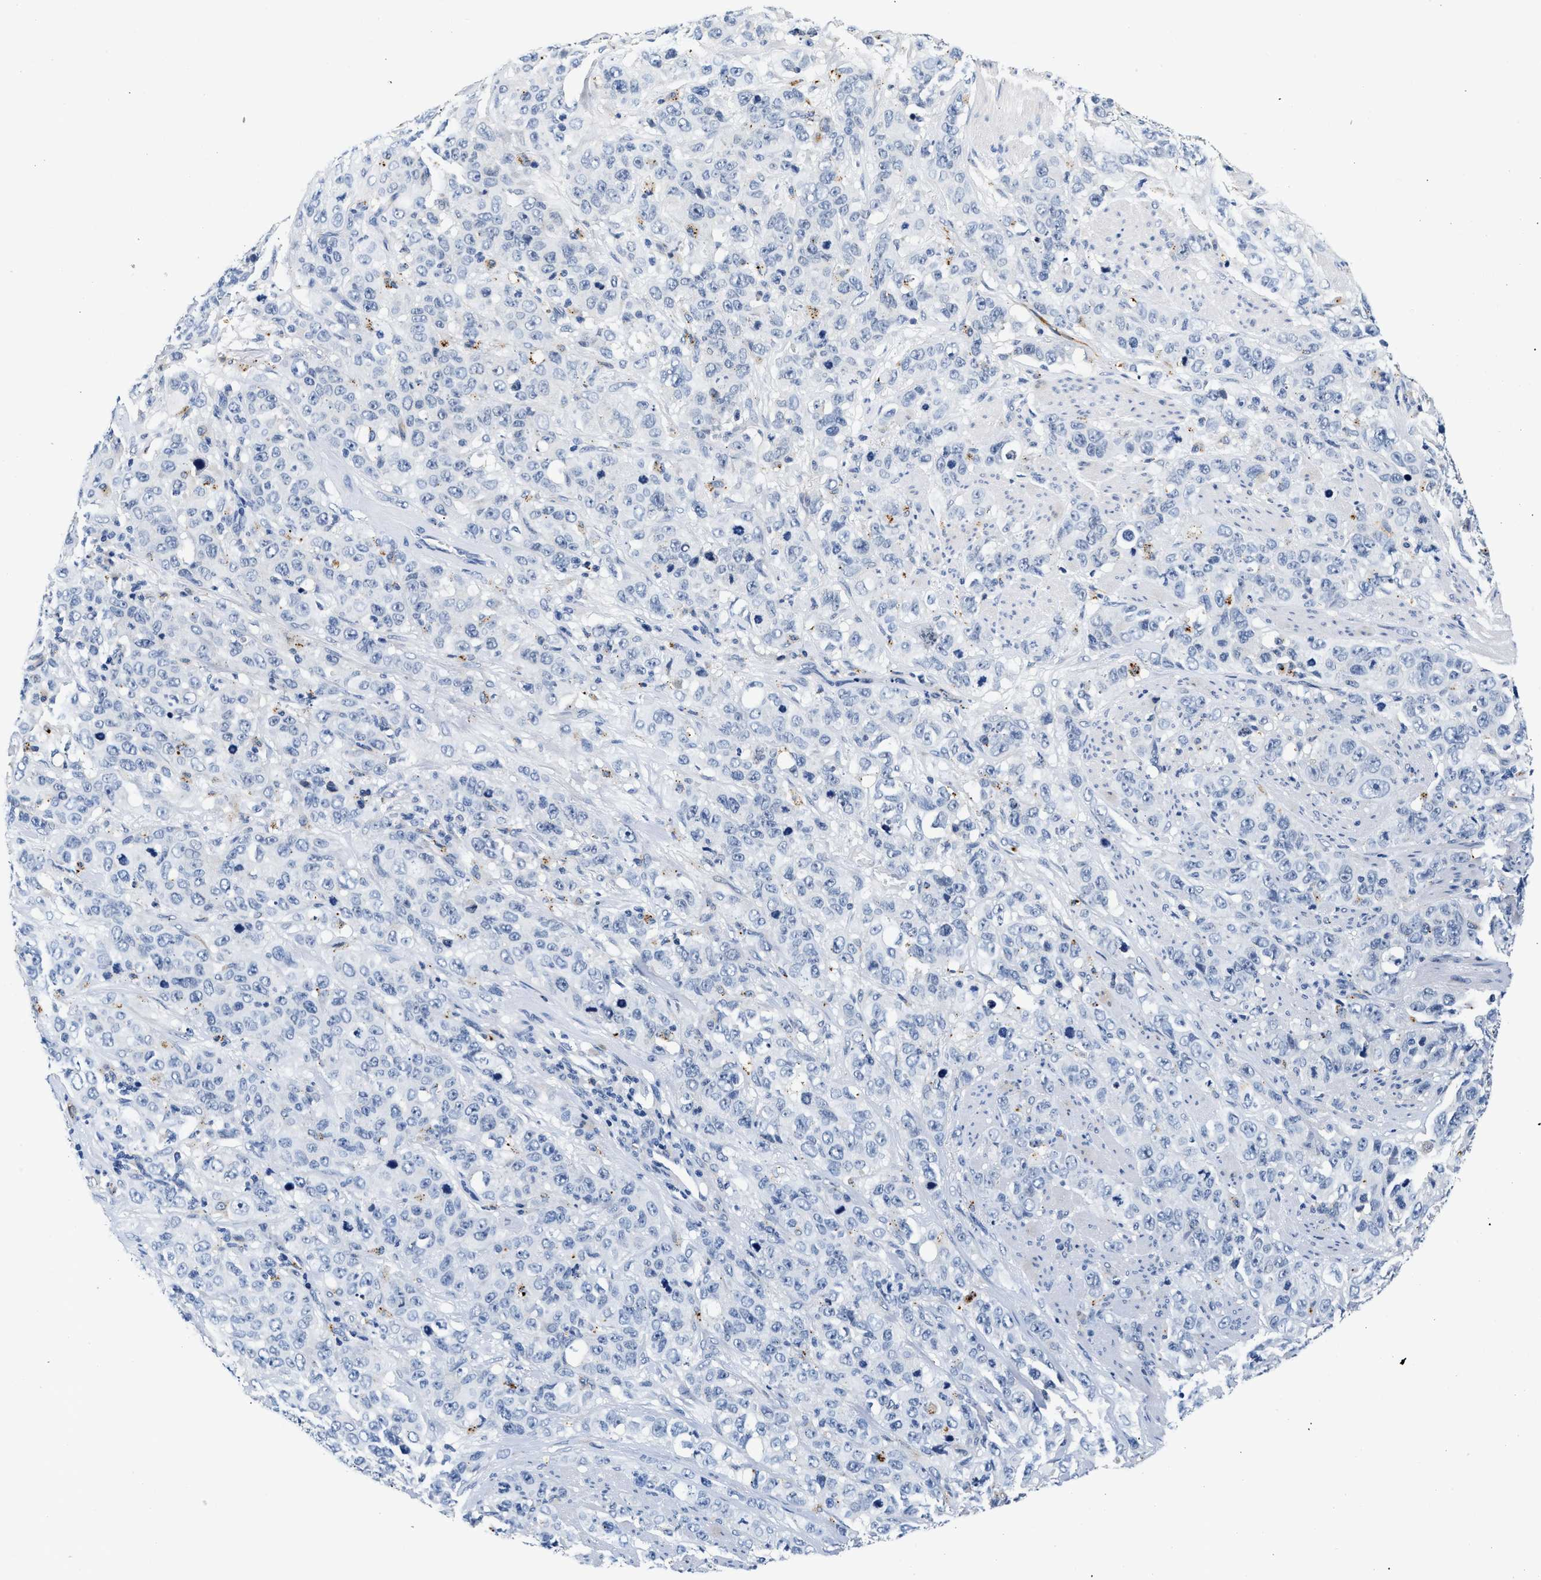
{"staining": {"intensity": "negative", "quantity": "none", "location": "none"}, "tissue": "stomach cancer", "cell_type": "Tumor cells", "image_type": "cancer", "snomed": [{"axis": "morphology", "description": "Adenocarcinoma, NOS"}, {"axis": "topography", "description": "Stomach"}], "caption": "Immunohistochemistry (IHC) of stomach adenocarcinoma reveals no positivity in tumor cells. (Stains: DAB (3,3'-diaminobenzidine) immunohistochemistry with hematoxylin counter stain, Microscopy: brightfield microscopy at high magnification).", "gene": "MED22", "patient": {"sex": "male", "age": 48}}